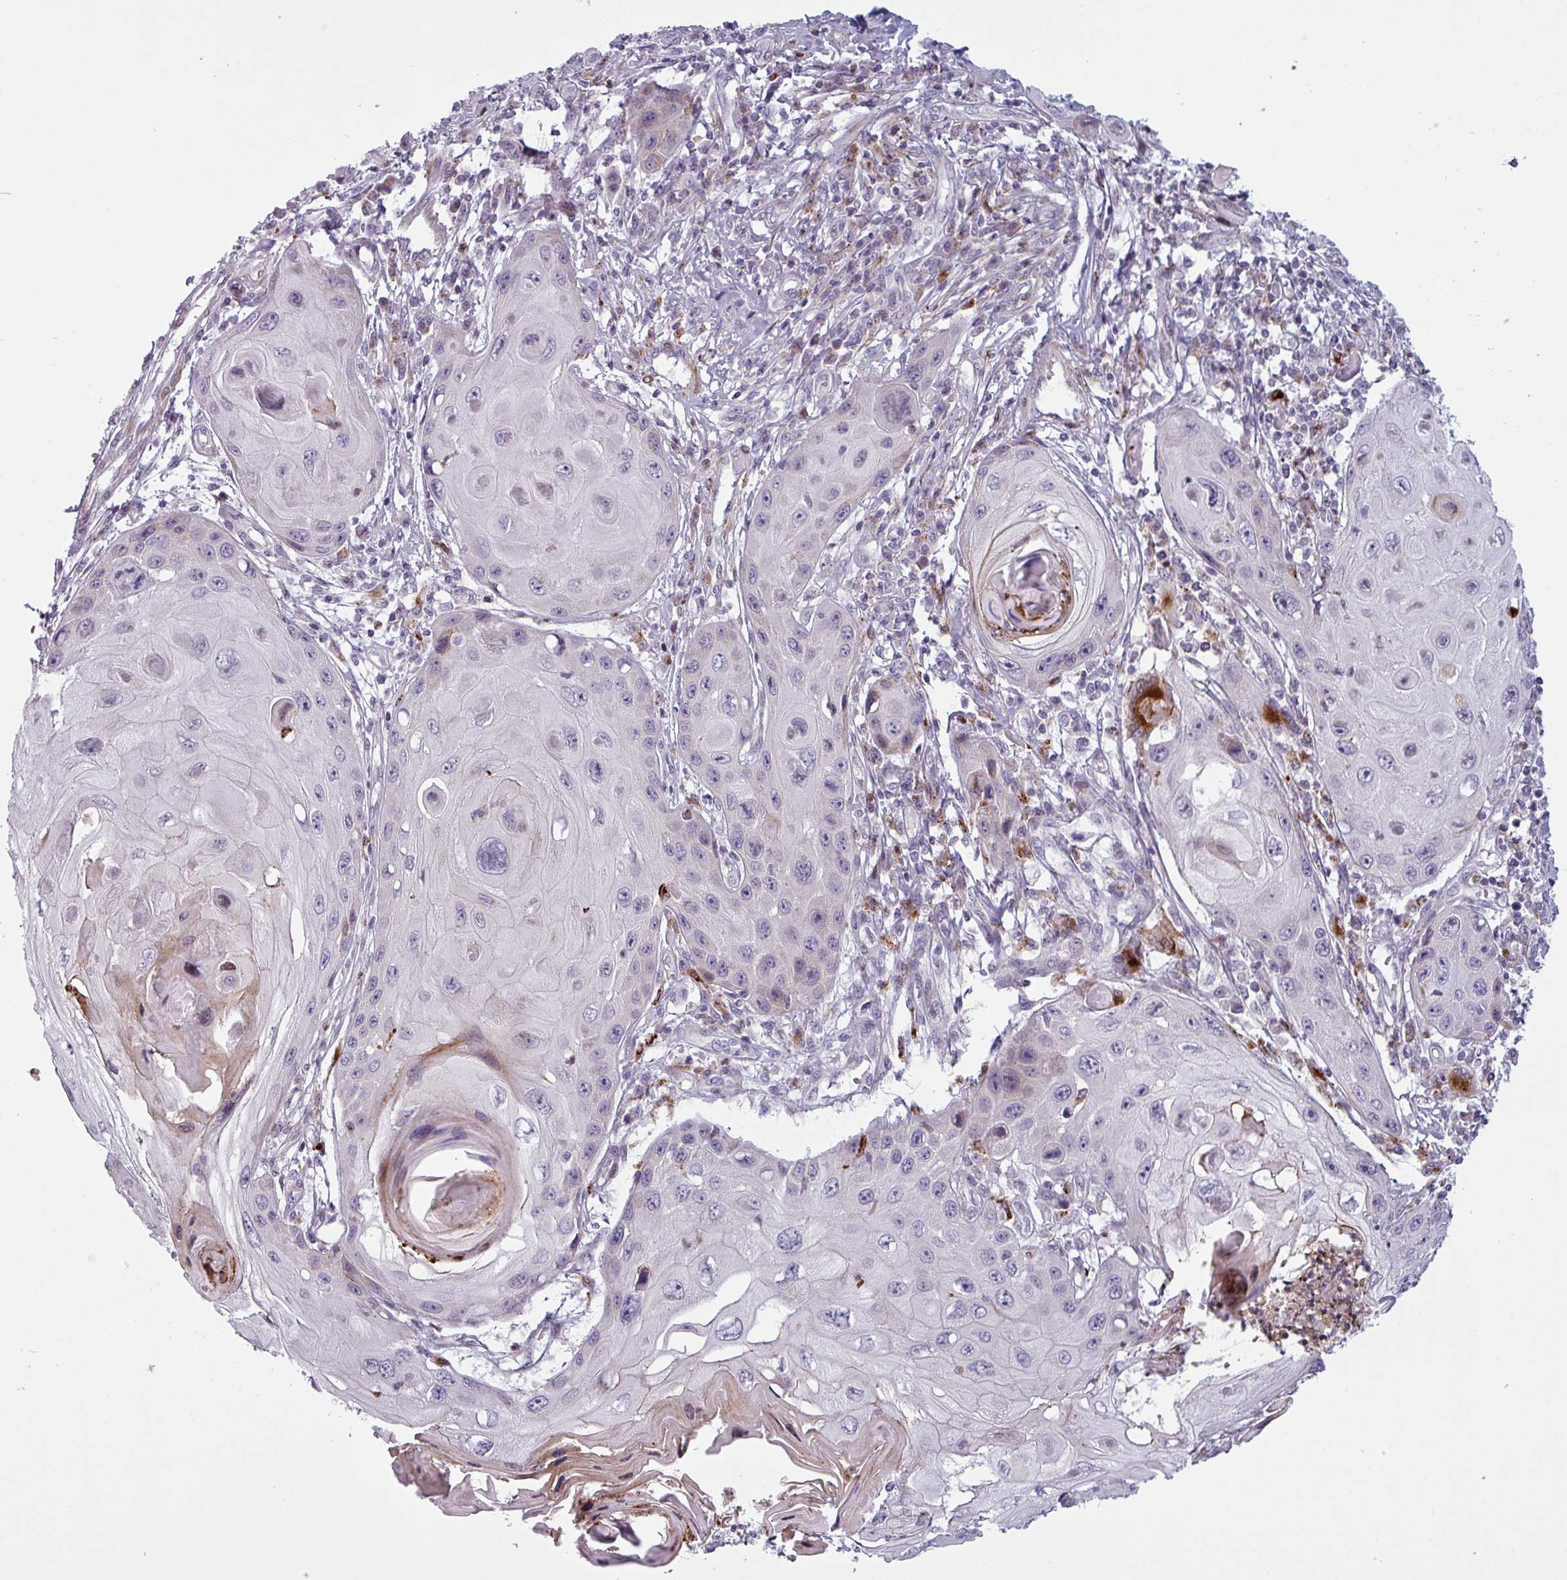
{"staining": {"intensity": "weak", "quantity": "<25%", "location": "cytoplasmic/membranous"}, "tissue": "skin cancer", "cell_type": "Tumor cells", "image_type": "cancer", "snomed": [{"axis": "morphology", "description": "Squamous cell carcinoma, NOS"}, {"axis": "topography", "description": "Skin"}, {"axis": "topography", "description": "Vulva"}], "caption": "Image shows no significant protein staining in tumor cells of skin cancer.", "gene": "MAP7D2", "patient": {"sex": "female", "age": 44}}